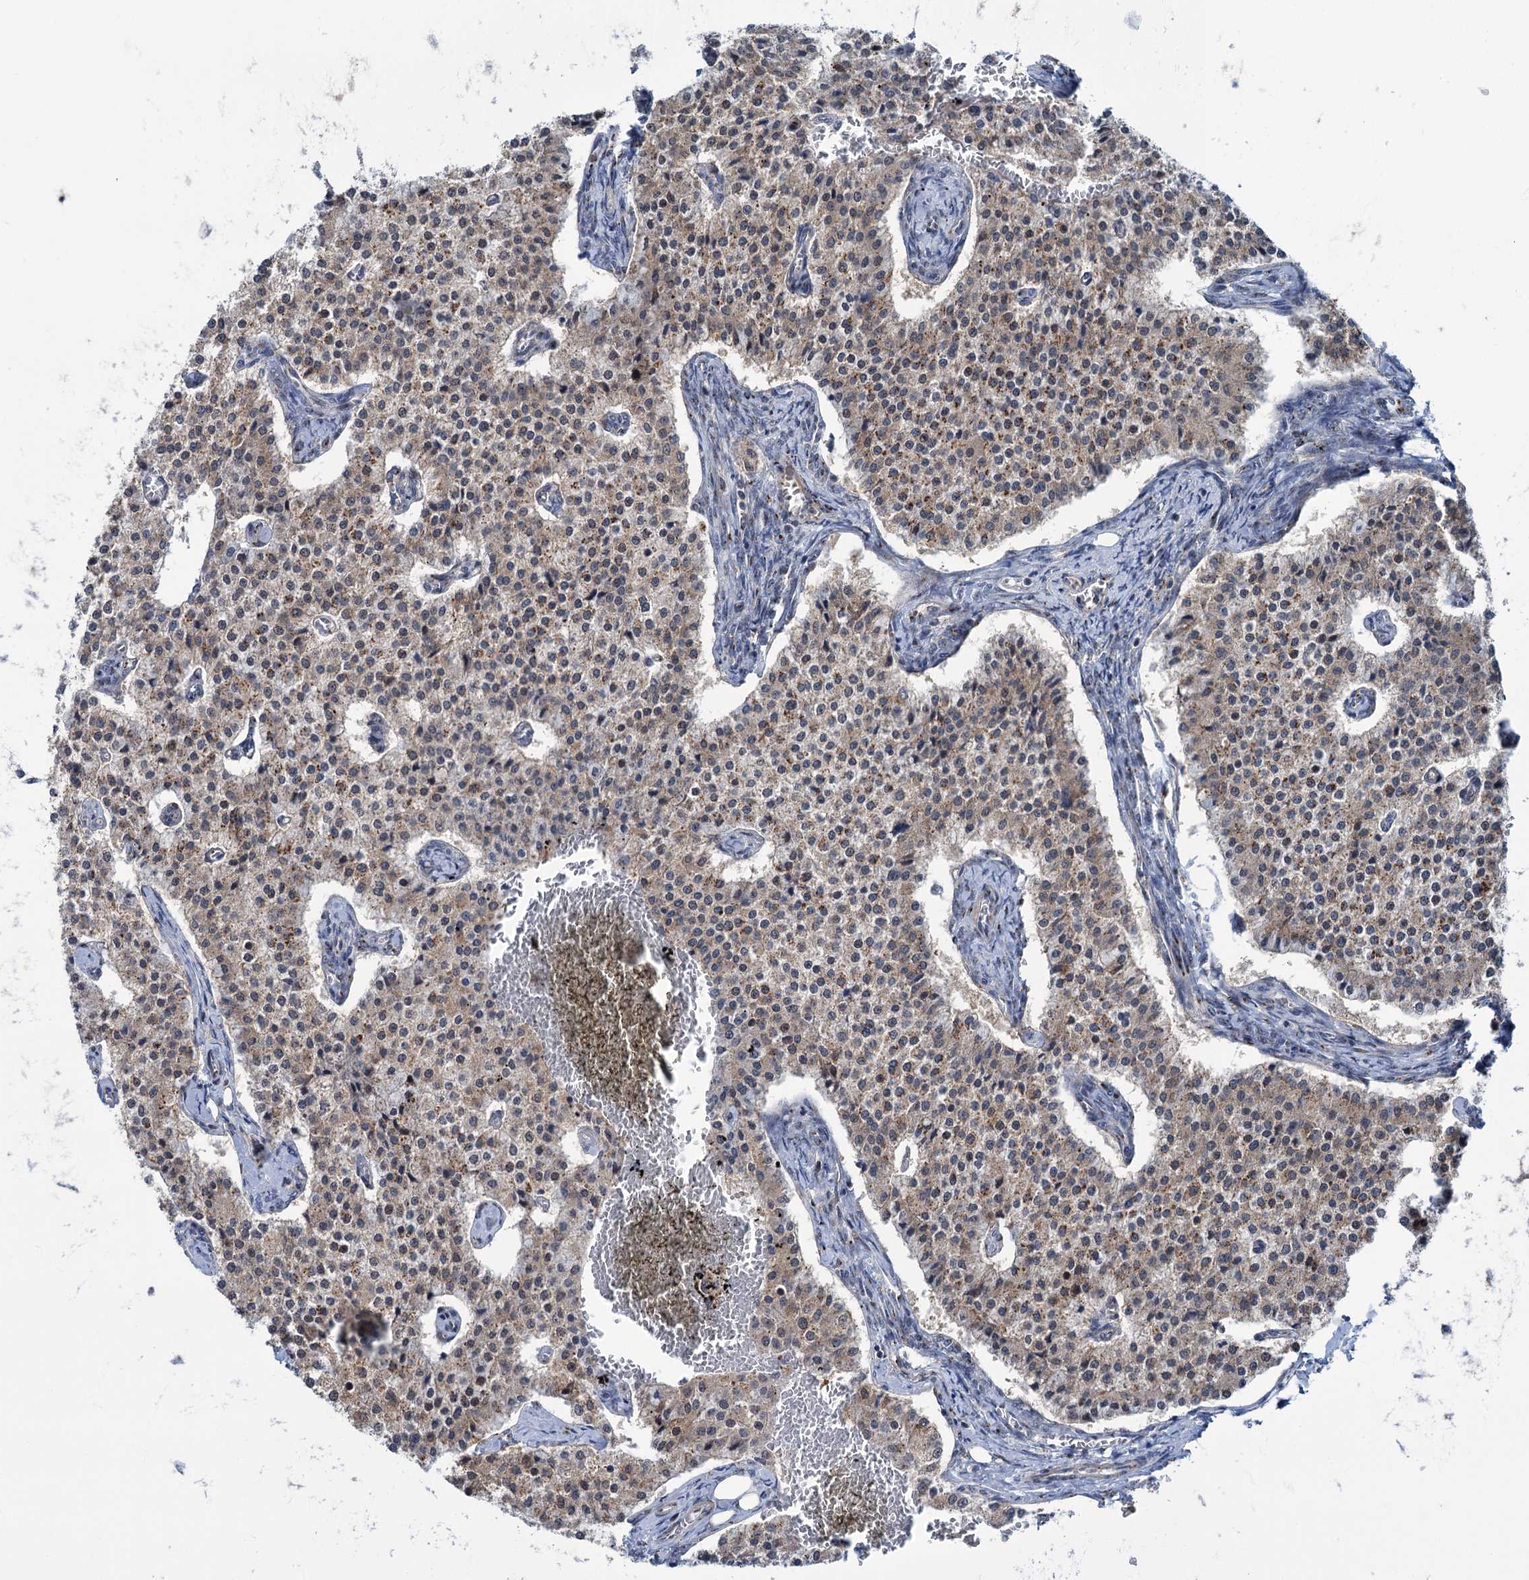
{"staining": {"intensity": "moderate", "quantity": "25%-75%", "location": "cytoplasmic/membranous"}, "tissue": "carcinoid", "cell_type": "Tumor cells", "image_type": "cancer", "snomed": [{"axis": "morphology", "description": "Carcinoid, malignant, NOS"}, {"axis": "topography", "description": "Colon"}], "caption": "Carcinoid was stained to show a protein in brown. There is medium levels of moderate cytoplasmic/membranous expression in about 25%-75% of tumor cells.", "gene": "ELP4", "patient": {"sex": "female", "age": 52}}